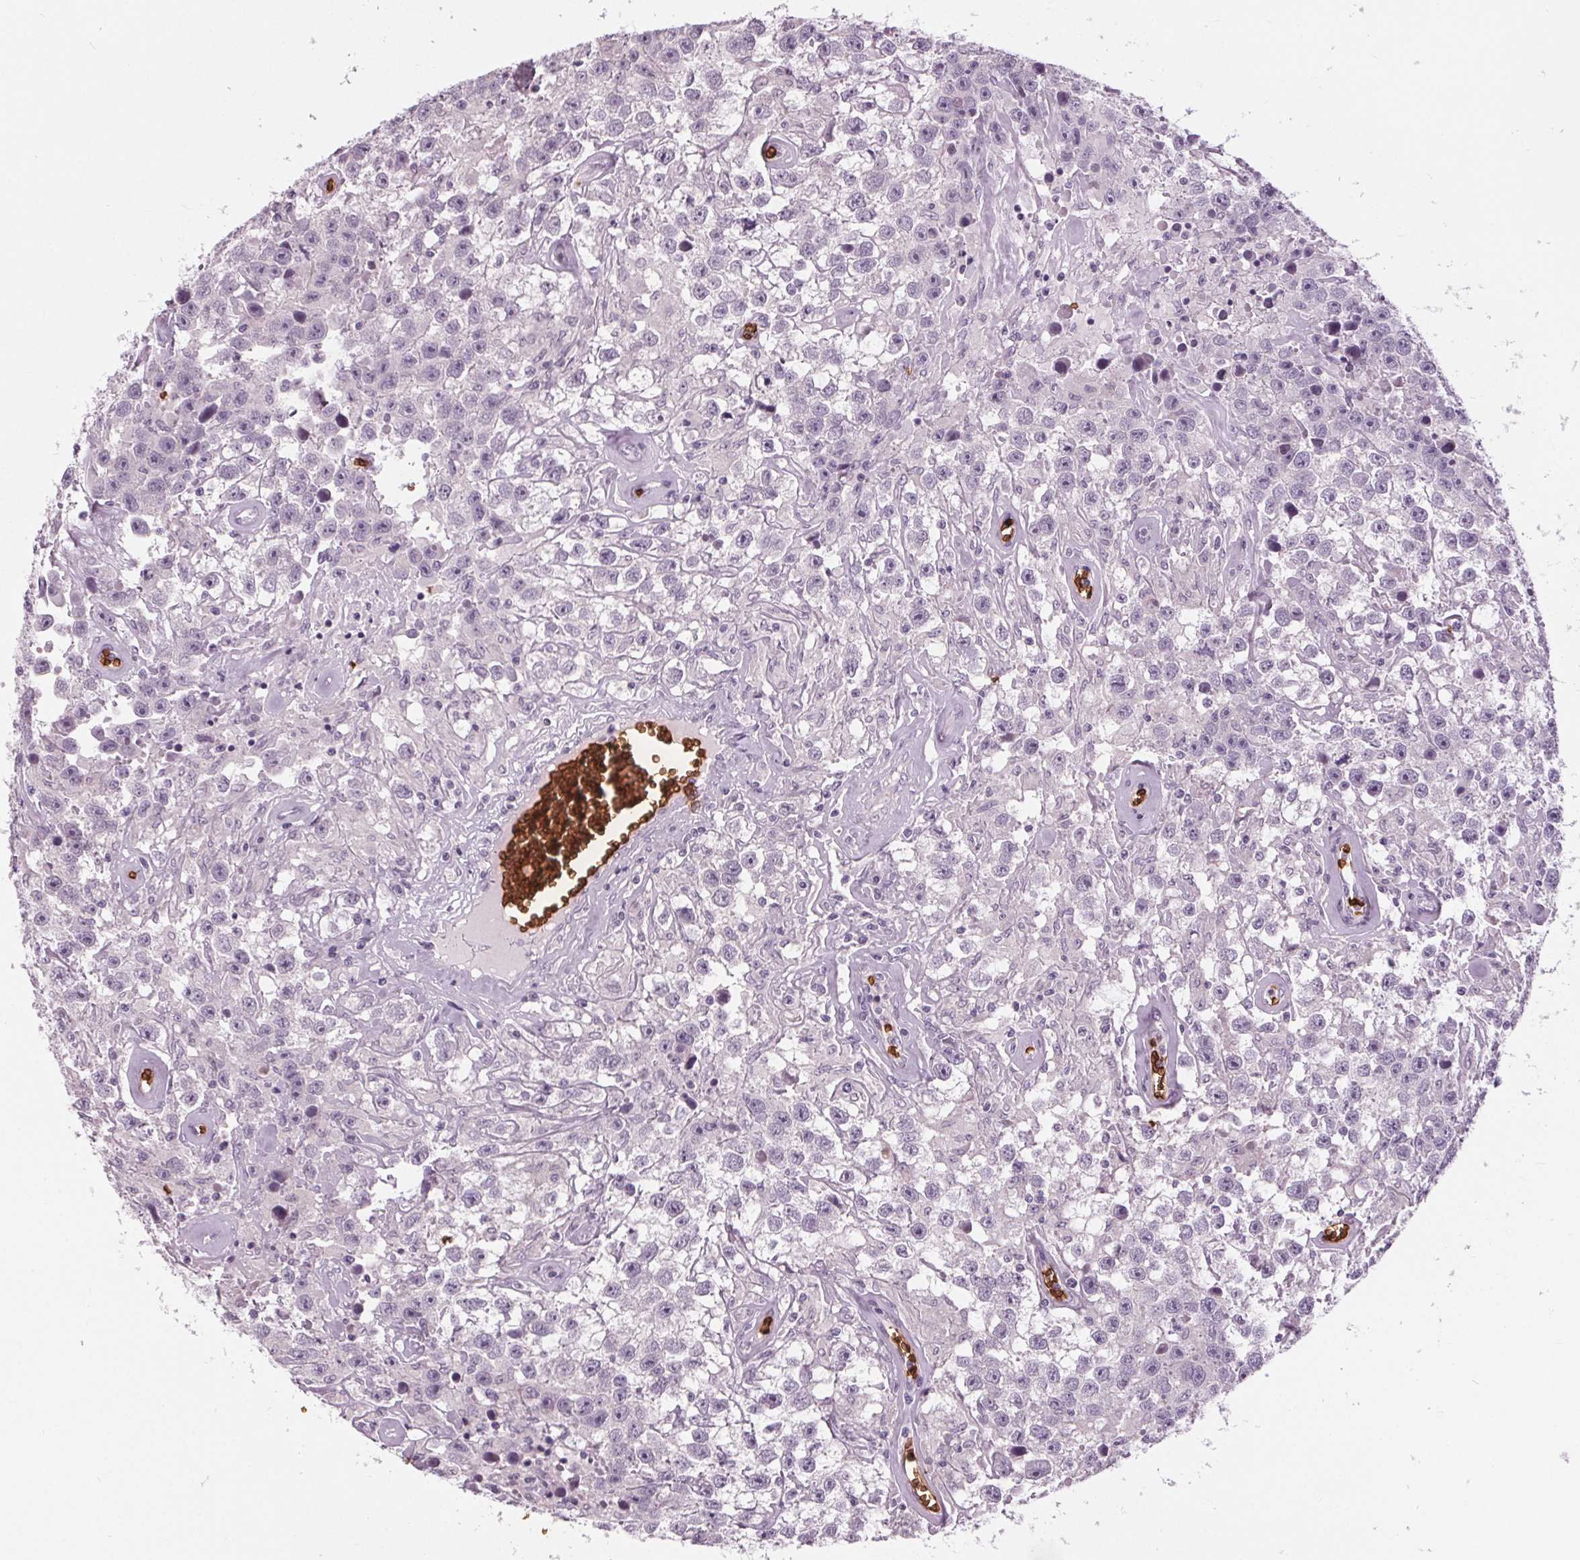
{"staining": {"intensity": "negative", "quantity": "none", "location": "none"}, "tissue": "testis cancer", "cell_type": "Tumor cells", "image_type": "cancer", "snomed": [{"axis": "morphology", "description": "Seminoma, NOS"}, {"axis": "topography", "description": "Testis"}], "caption": "Immunohistochemistry of testis cancer (seminoma) shows no staining in tumor cells.", "gene": "SLC4A1", "patient": {"sex": "male", "age": 43}}